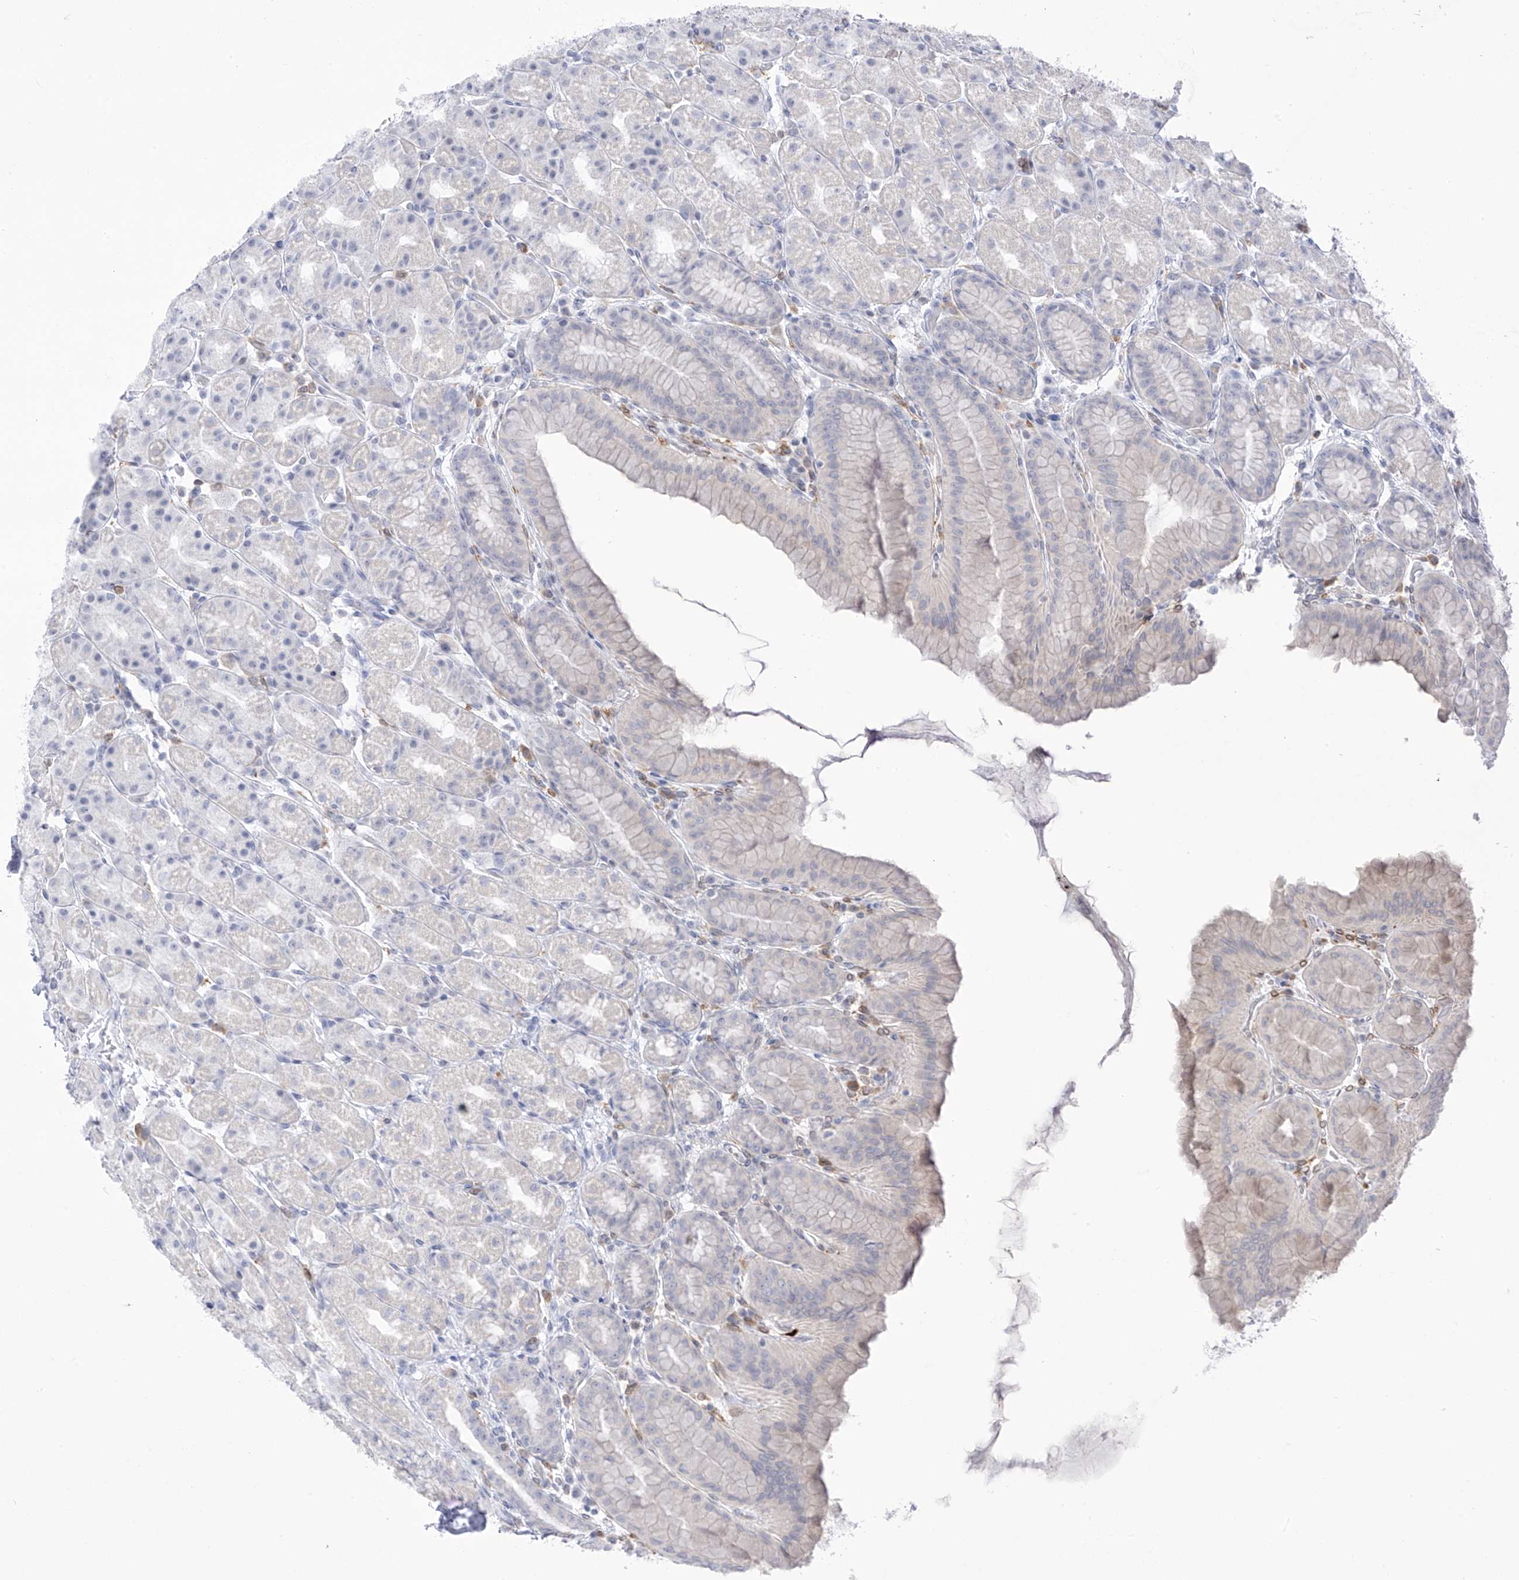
{"staining": {"intensity": "negative", "quantity": "none", "location": "none"}, "tissue": "stomach", "cell_type": "Glandular cells", "image_type": "normal", "snomed": [{"axis": "morphology", "description": "Normal tissue, NOS"}, {"axis": "topography", "description": "Stomach, upper"}], "caption": "The IHC micrograph has no significant staining in glandular cells of stomach. The staining is performed using DAB (3,3'-diaminobenzidine) brown chromogen with nuclei counter-stained in using hematoxylin.", "gene": "TBXAS1", "patient": {"sex": "male", "age": 68}}